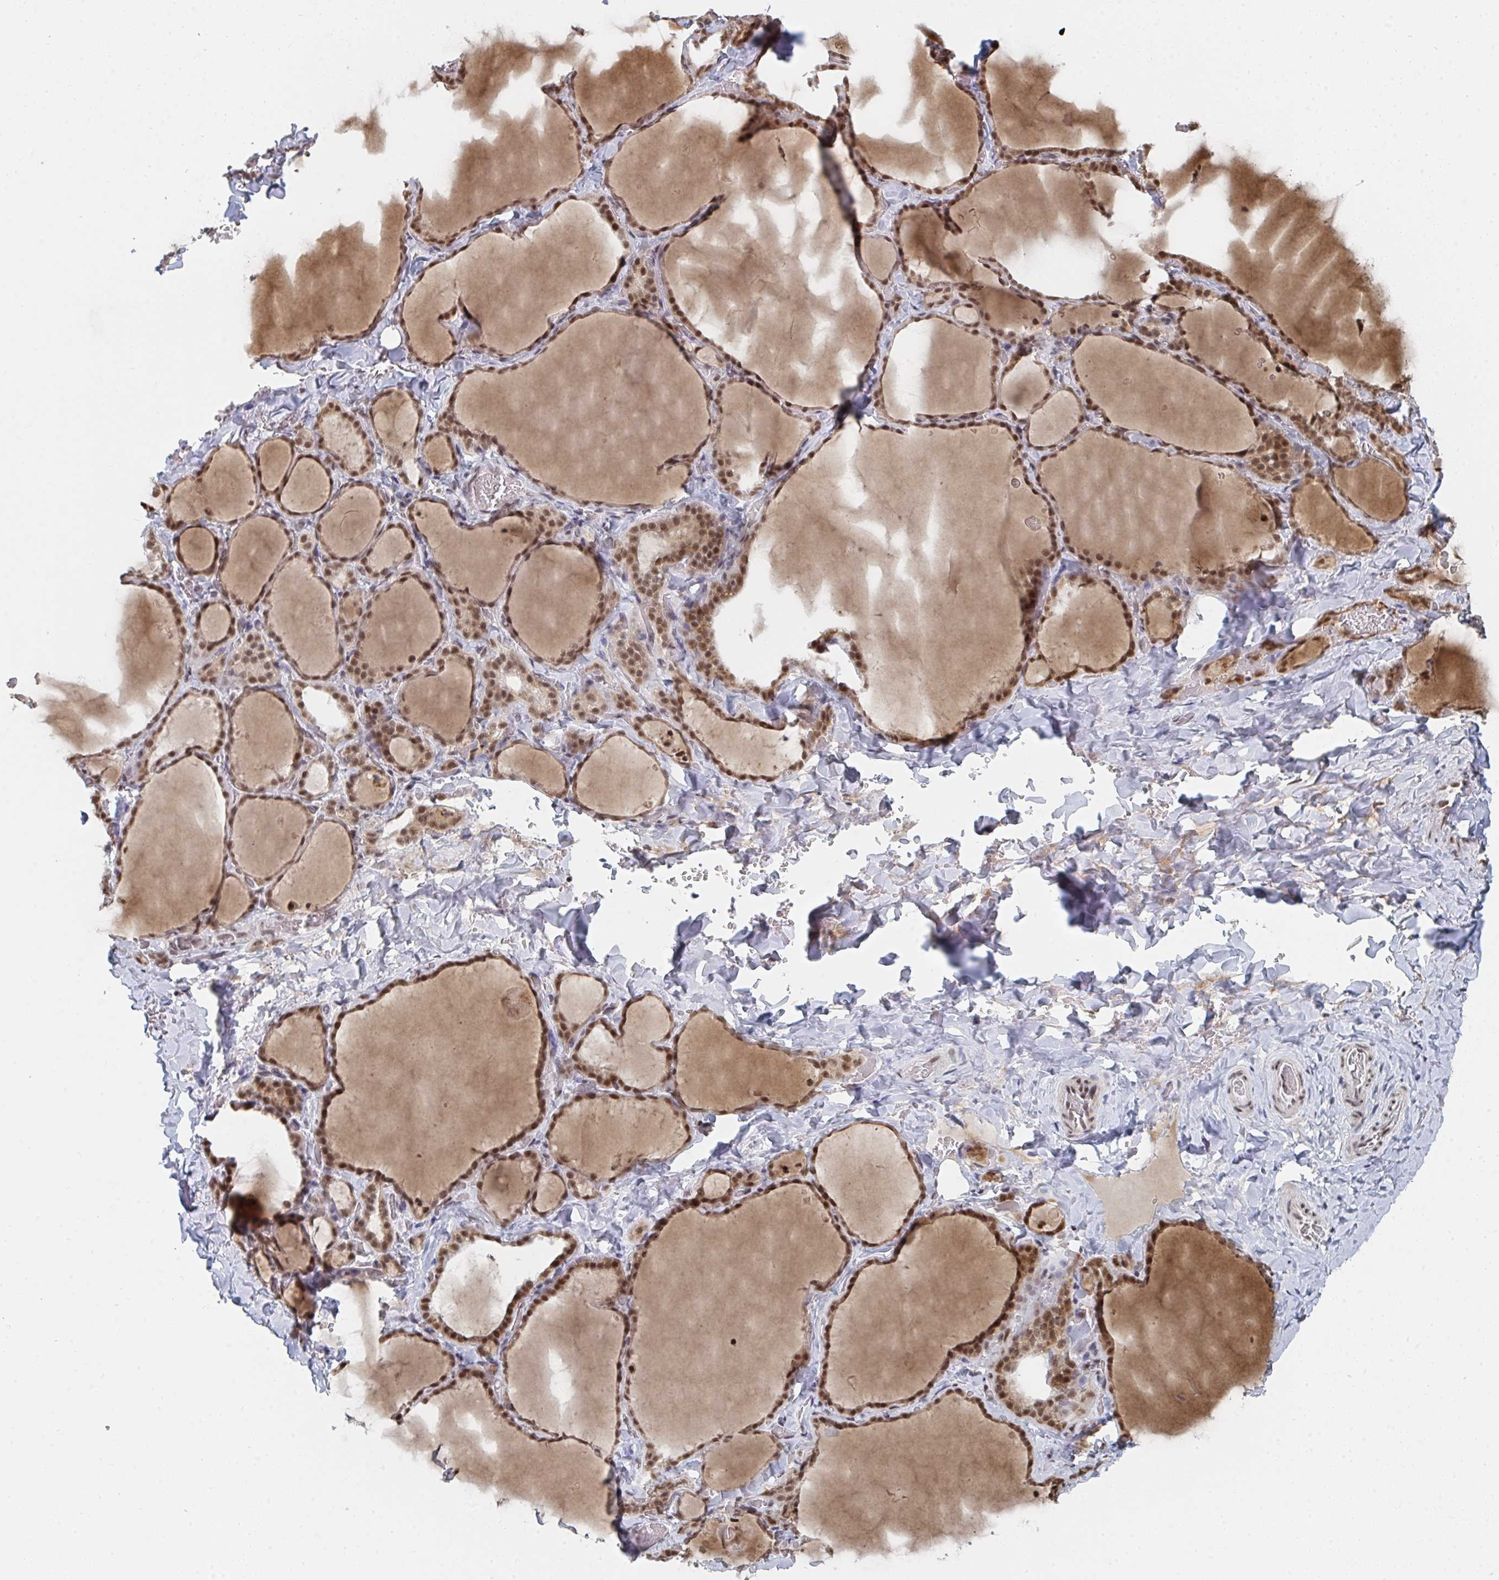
{"staining": {"intensity": "moderate", "quantity": ">75%", "location": "cytoplasmic/membranous,nuclear"}, "tissue": "thyroid gland", "cell_type": "Glandular cells", "image_type": "normal", "snomed": [{"axis": "morphology", "description": "Normal tissue, NOS"}, {"axis": "topography", "description": "Thyroid gland"}], "caption": "Immunohistochemical staining of benign thyroid gland exhibits medium levels of moderate cytoplasmic/membranous,nuclear expression in about >75% of glandular cells. (DAB (3,3'-diaminobenzidine) = brown stain, brightfield microscopy at high magnification).", "gene": "MBNL1", "patient": {"sex": "female", "age": 22}}